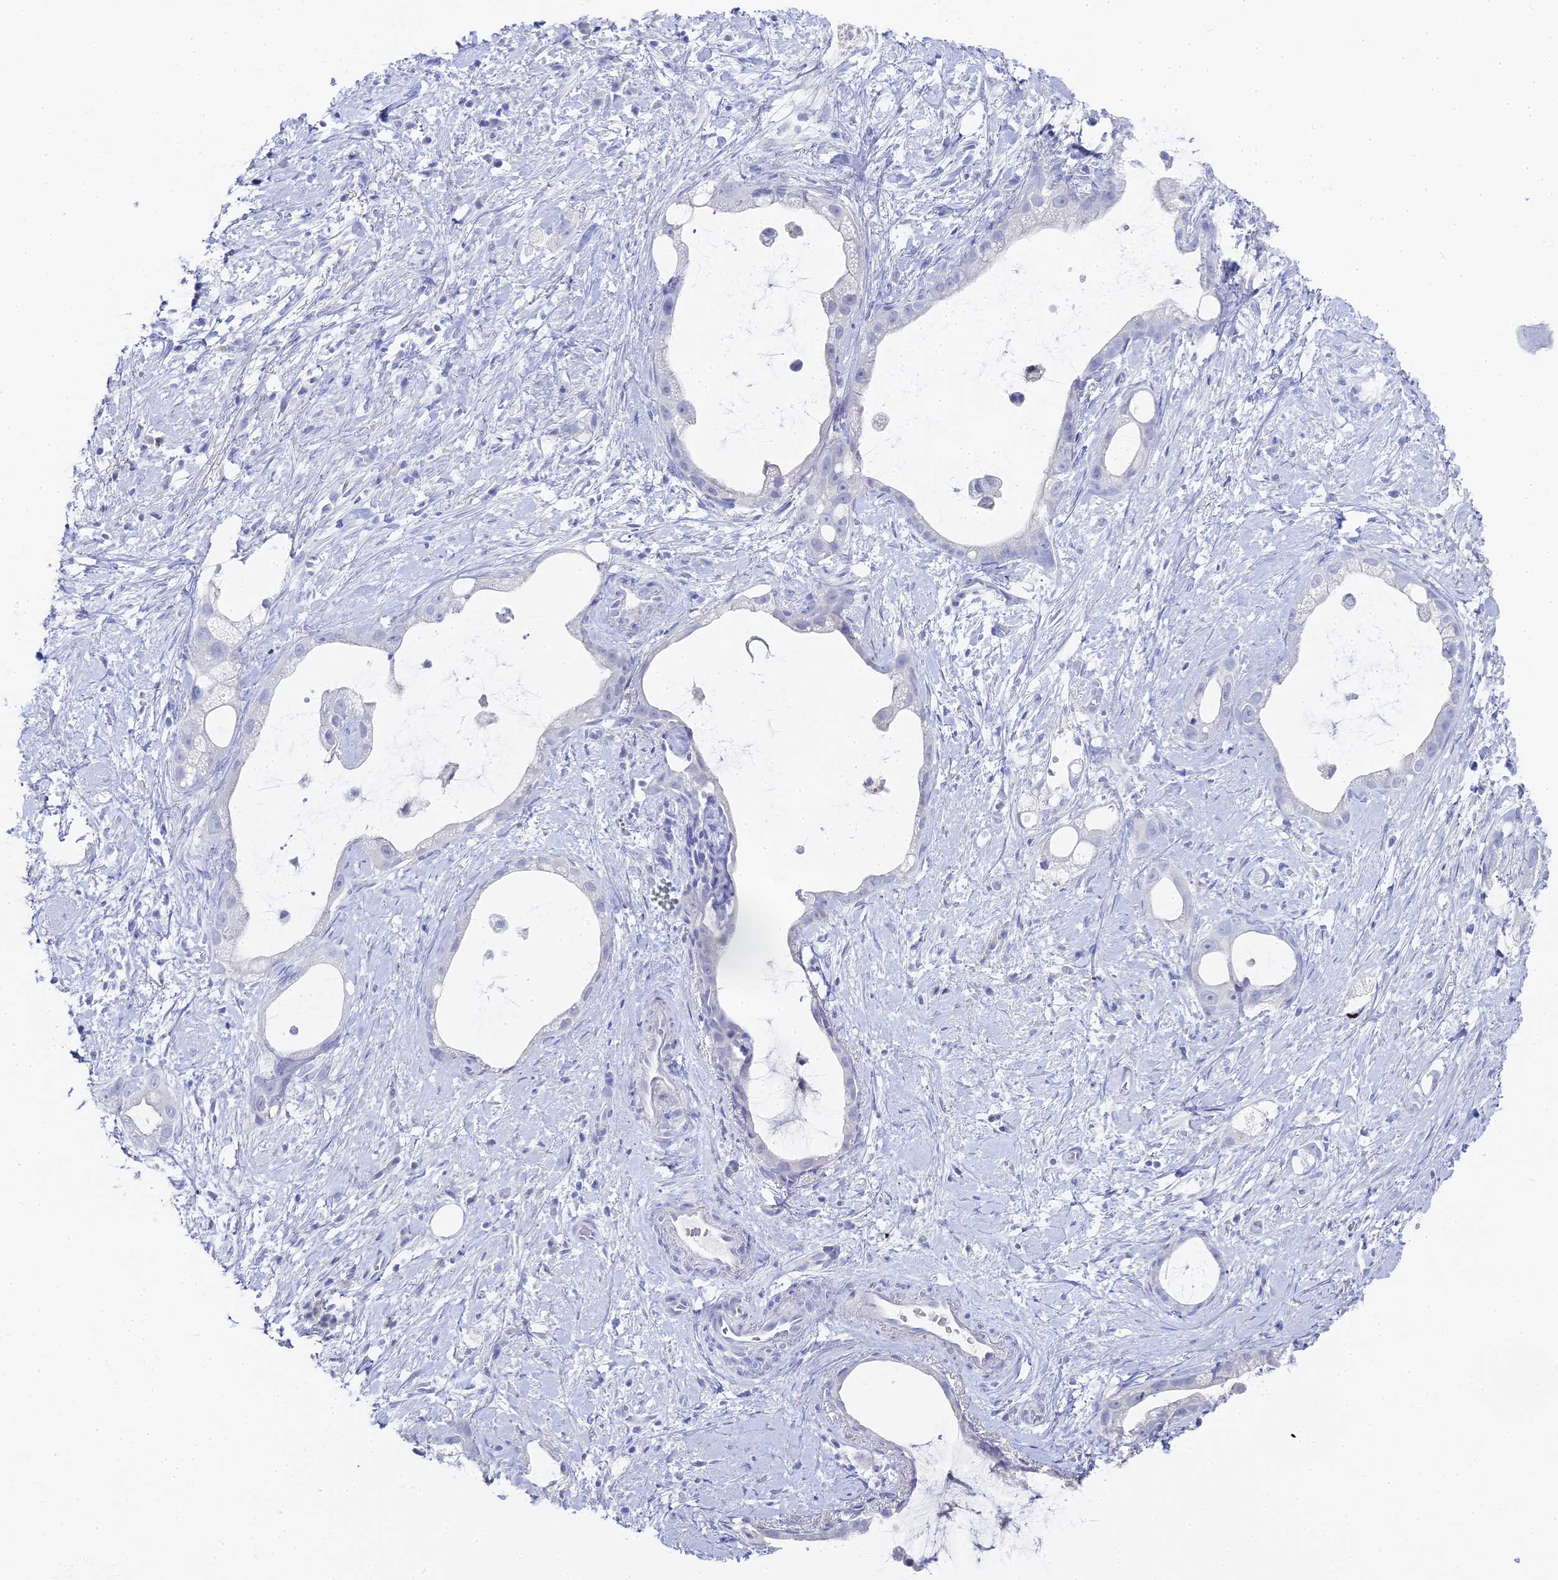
{"staining": {"intensity": "negative", "quantity": "none", "location": "none"}, "tissue": "stomach cancer", "cell_type": "Tumor cells", "image_type": "cancer", "snomed": [{"axis": "morphology", "description": "Adenocarcinoma, NOS"}, {"axis": "topography", "description": "Stomach"}], "caption": "Protein analysis of adenocarcinoma (stomach) displays no significant positivity in tumor cells. (Stains: DAB IHC with hematoxylin counter stain, Microscopy: brightfield microscopy at high magnification).", "gene": "ALPP", "patient": {"sex": "male", "age": 55}}